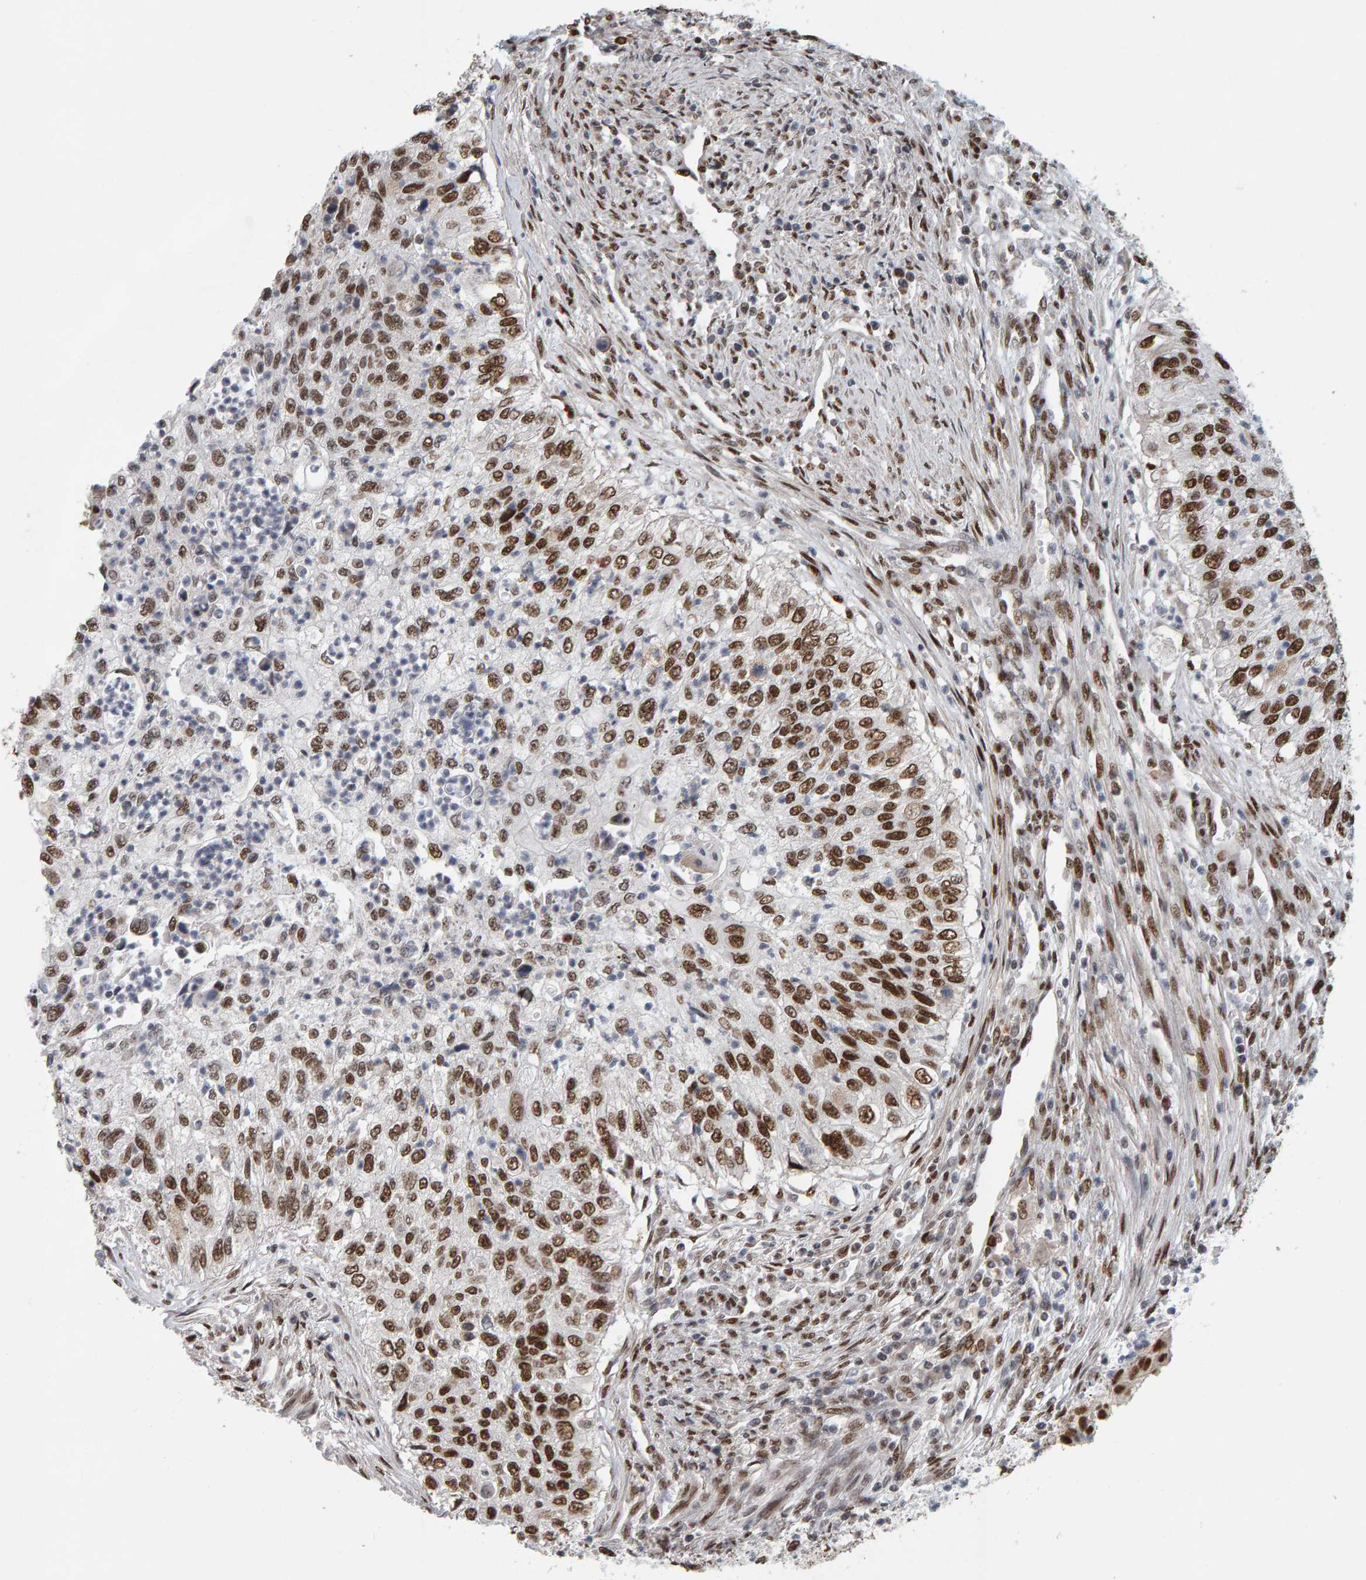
{"staining": {"intensity": "strong", "quantity": ">75%", "location": "nuclear"}, "tissue": "urothelial cancer", "cell_type": "Tumor cells", "image_type": "cancer", "snomed": [{"axis": "morphology", "description": "Urothelial carcinoma, High grade"}, {"axis": "topography", "description": "Urinary bladder"}], "caption": "A photomicrograph of urothelial carcinoma (high-grade) stained for a protein exhibits strong nuclear brown staining in tumor cells. (IHC, brightfield microscopy, high magnification).", "gene": "ATF7IP", "patient": {"sex": "female", "age": 60}}